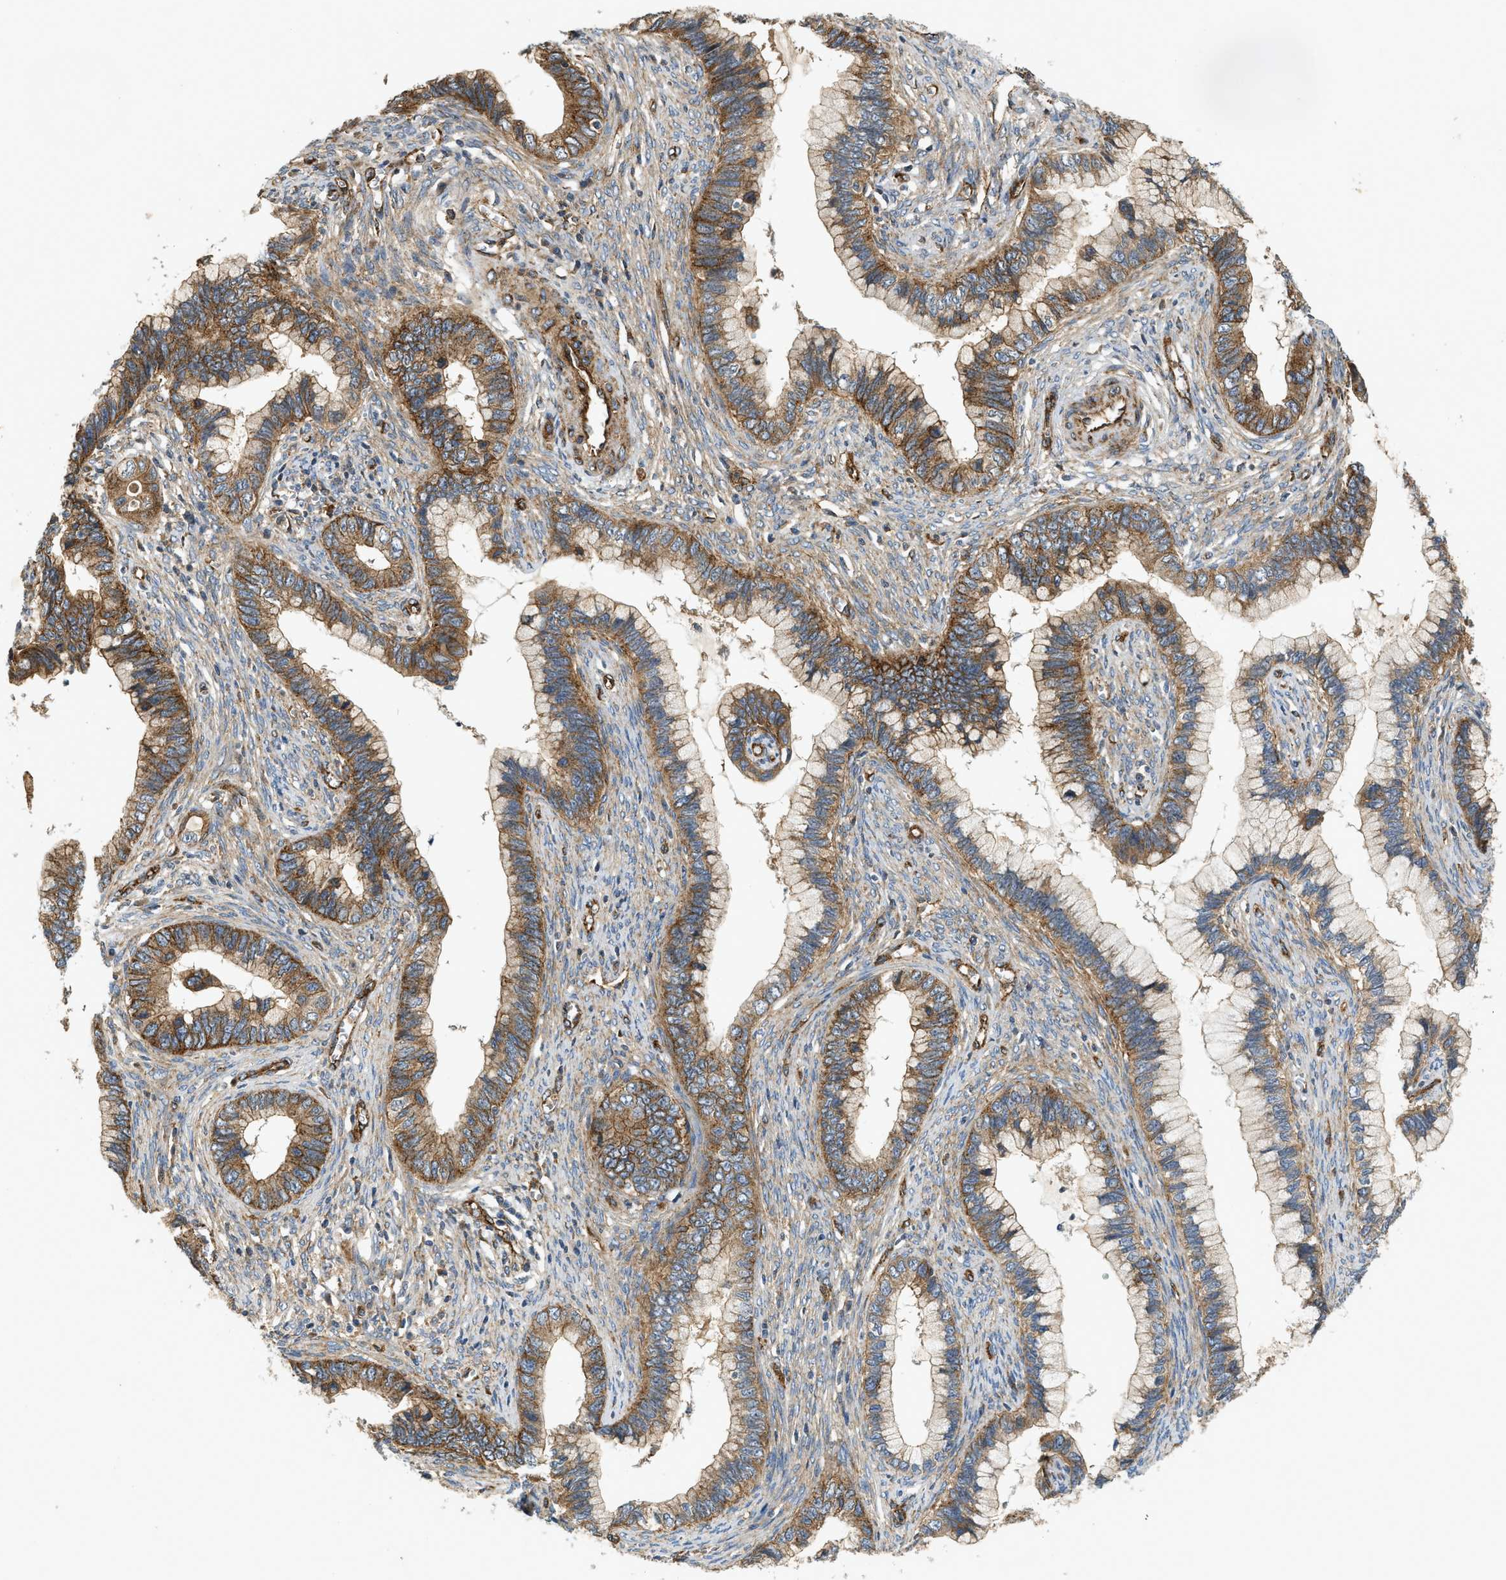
{"staining": {"intensity": "moderate", "quantity": ">75%", "location": "cytoplasmic/membranous"}, "tissue": "cervical cancer", "cell_type": "Tumor cells", "image_type": "cancer", "snomed": [{"axis": "morphology", "description": "Adenocarcinoma, NOS"}, {"axis": "topography", "description": "Cervix"}], "caption": "A micrograph showing moderate cytoplasmic/membranous staining in about >75% of tumor cells in adenocarcinoma (cervical), as visualized by brown immunohistochemical staining.", "gene": "HIP1", "patient": {"sex": "female", "age": 44}}